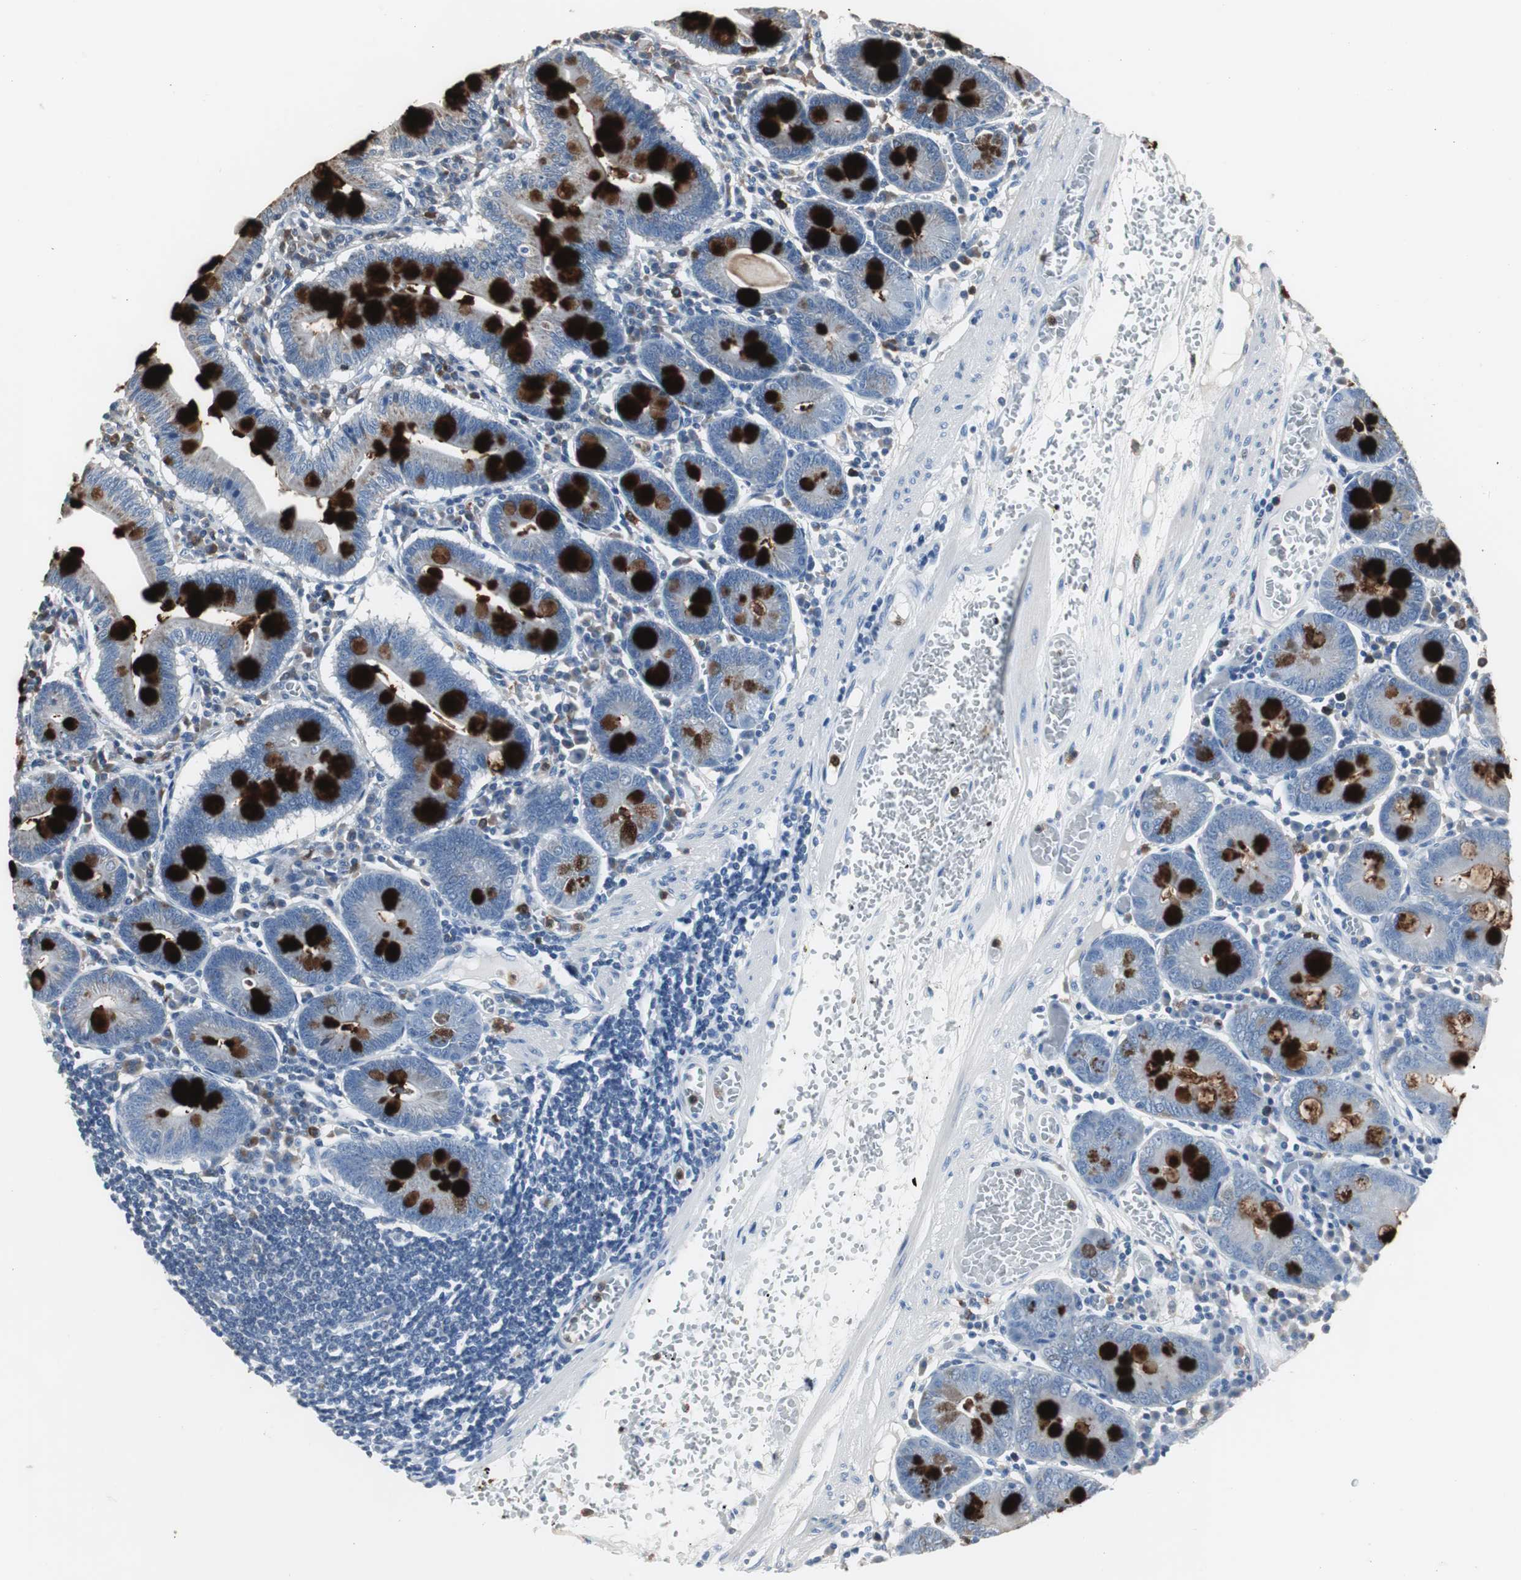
{"staining": {"intensity": "strong", "quantity": "25%-75%", "location": "cytoplasmic/membranous"}, "tissue": "small intestine", "cell_type": "Glandular cells", "image_type": "normal", "snomed": [{"axis": "morphology", "description": "Normal tissue, NOS"}, {"axis": "topography", "description": "Small intestine"}], "caption": "Immunohistochemistry of unremarkable human small intestine reveals high levels of strong cytoplasmic/membranous positivity in approximately 25%-75% of glandular cells.", "gene": "NCF2", "patient": {"sex": "male", "age": 71}}